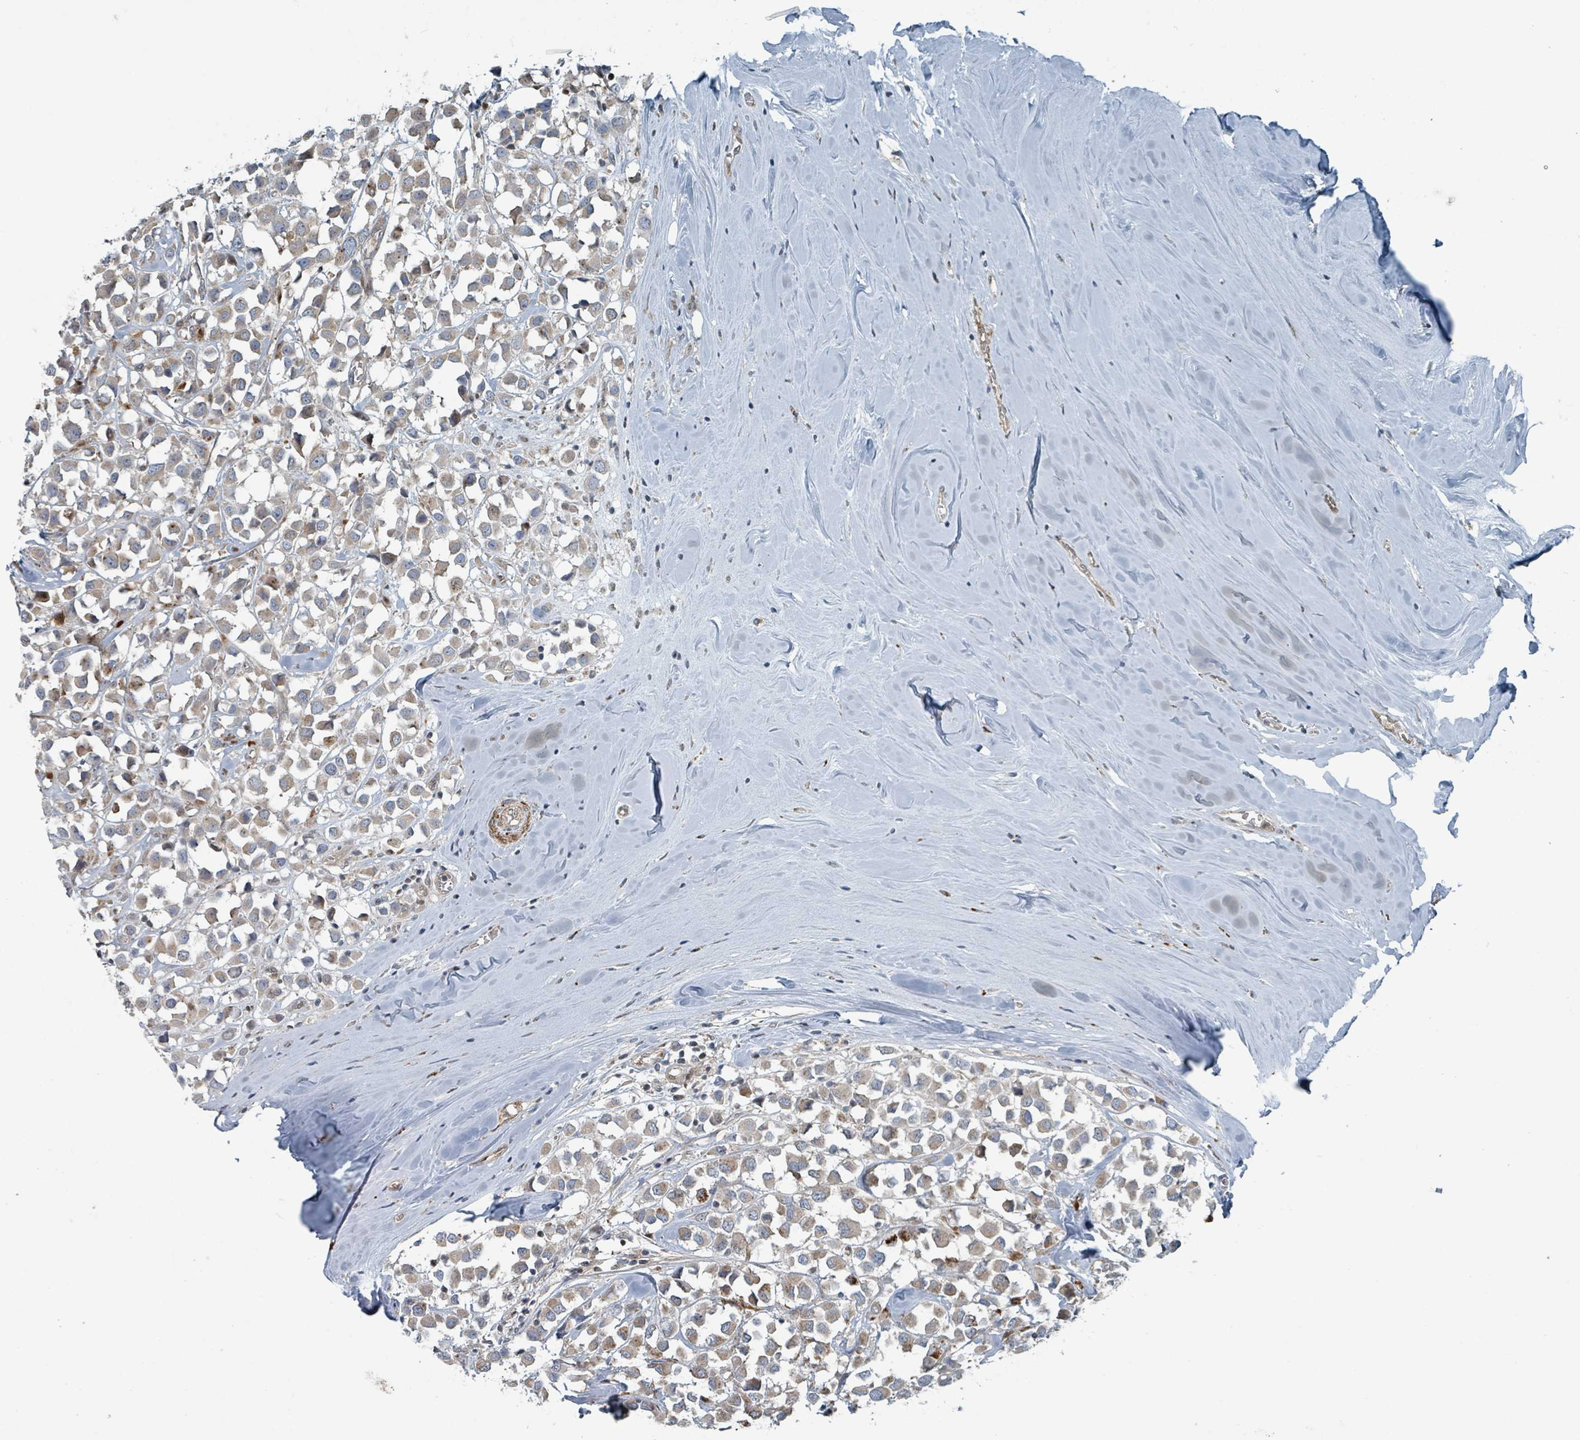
{"staining": {"intensity": "weak", "quantity": ">75%", "location": "cytoplasmic/membranous"}, "tissue": "breast cancer", "cell_type": "Tumor cells", "image_type": "cancer", "snomed": [{"axis": "morphology", "description": "Duct carcinoma"}, {"axis": "topography", "description": "Breast"}], "caption": "There is low levels of weak cytoplasmic/membranous staining in tumor cells of invasive ductal carcinoma (breast), as demonstrated by immunohistochemical staining (brown color).", "gene": "RHPN2", "patient": {"sex": "female", "age": 61}}